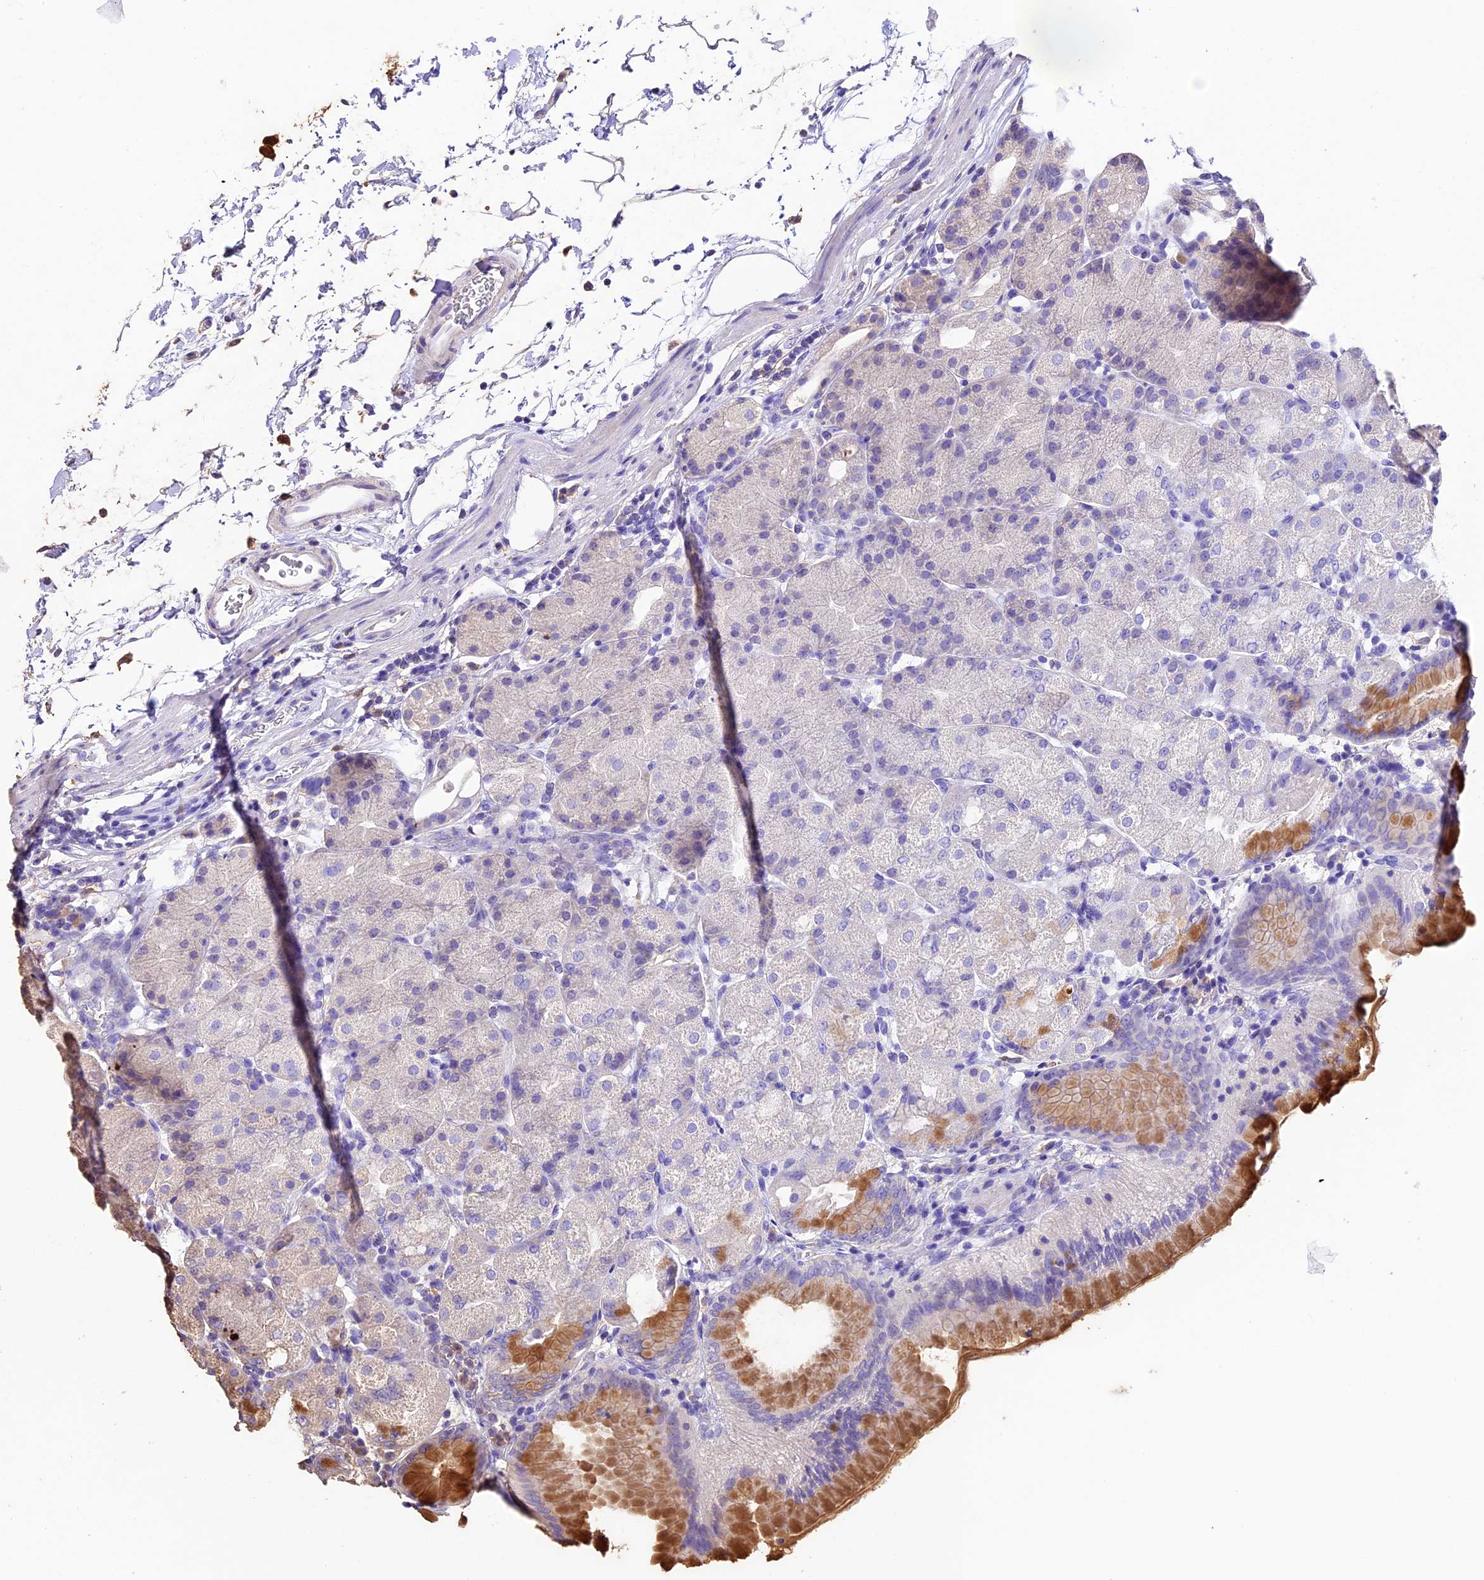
{"staining": {"intensity": "moderate", "quantity": "25%-75%", "location": "cytoplasmic/membranous"}, "tissue": "stomach", "cell_type": "Glandular cells", "image_type": "normal", "snomed": [{"axis": "morphology", "description": "Normal tissue, NOS"}, {"axis": "topography", "description": "Stomach, upper"}, {"axis": "topography", "description": "Stomach, lower"}], "caption": "The micrograph demonstrates a brown stain indicating the presence of a protein in the cytoplasmic/membranous of glandular cells in stomach. Ihc stains the protein in brown and the nuclei are stained blue.", "gene": "CRLF1", "patient": {"sex": "male", "age": 62}}